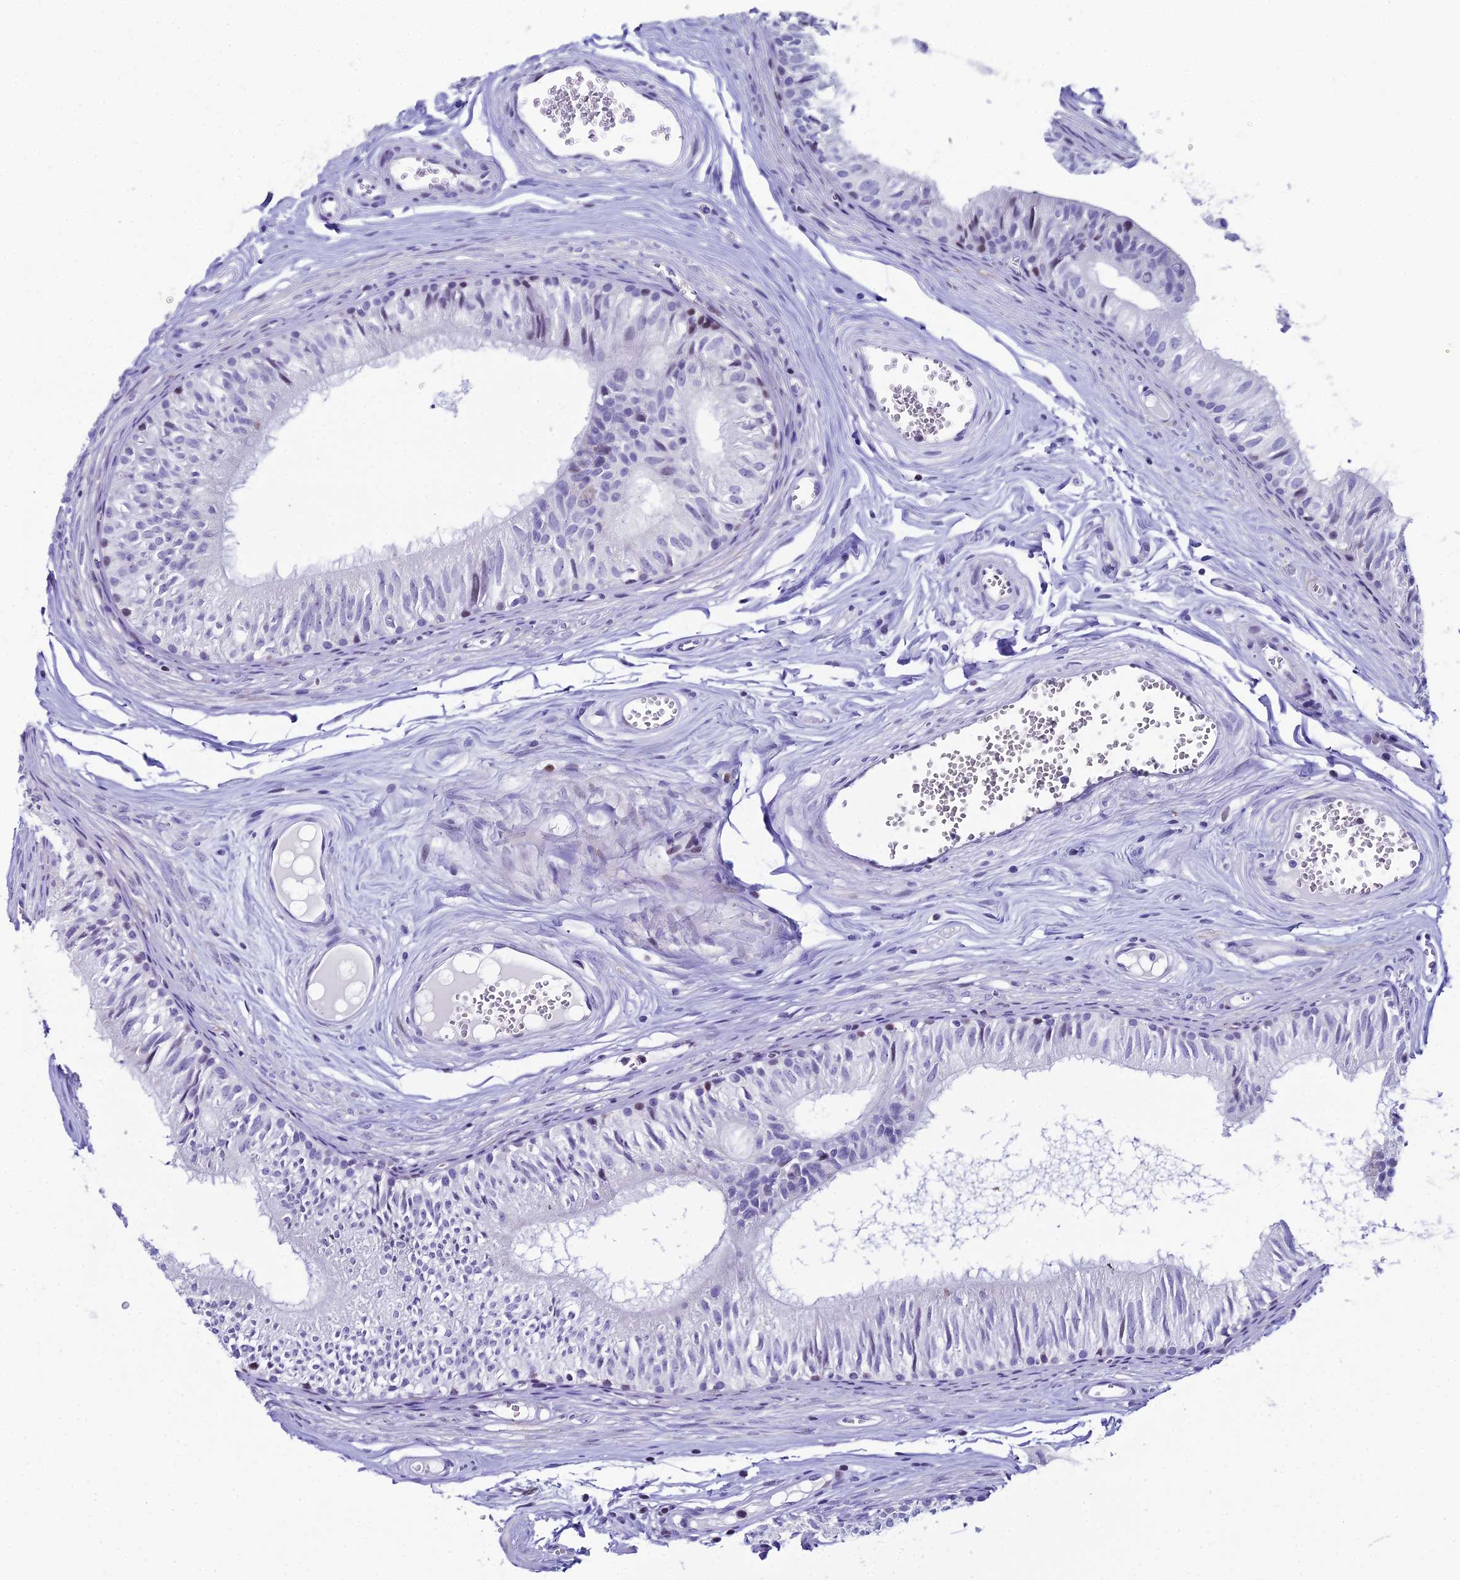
{"staining": {"intensity": "weak", "quantity": "<25%", "location": "nuclear"}, "tissue": "epididymis", "cell_type": "Glandular cells", "image_type": "normal", "snomed": [{"axis": "morphology", "description": "Normal tissue, NOS"}, {"axis": "topography", "description": "Epididymis"}], "caption": "A high-resolution image shows immunohistochemistry staining of benign epididymis, which shows no significant staining in glandular cells.", "gene": "CC2D2A", "patient": {"sex": "male", "age": 36}}